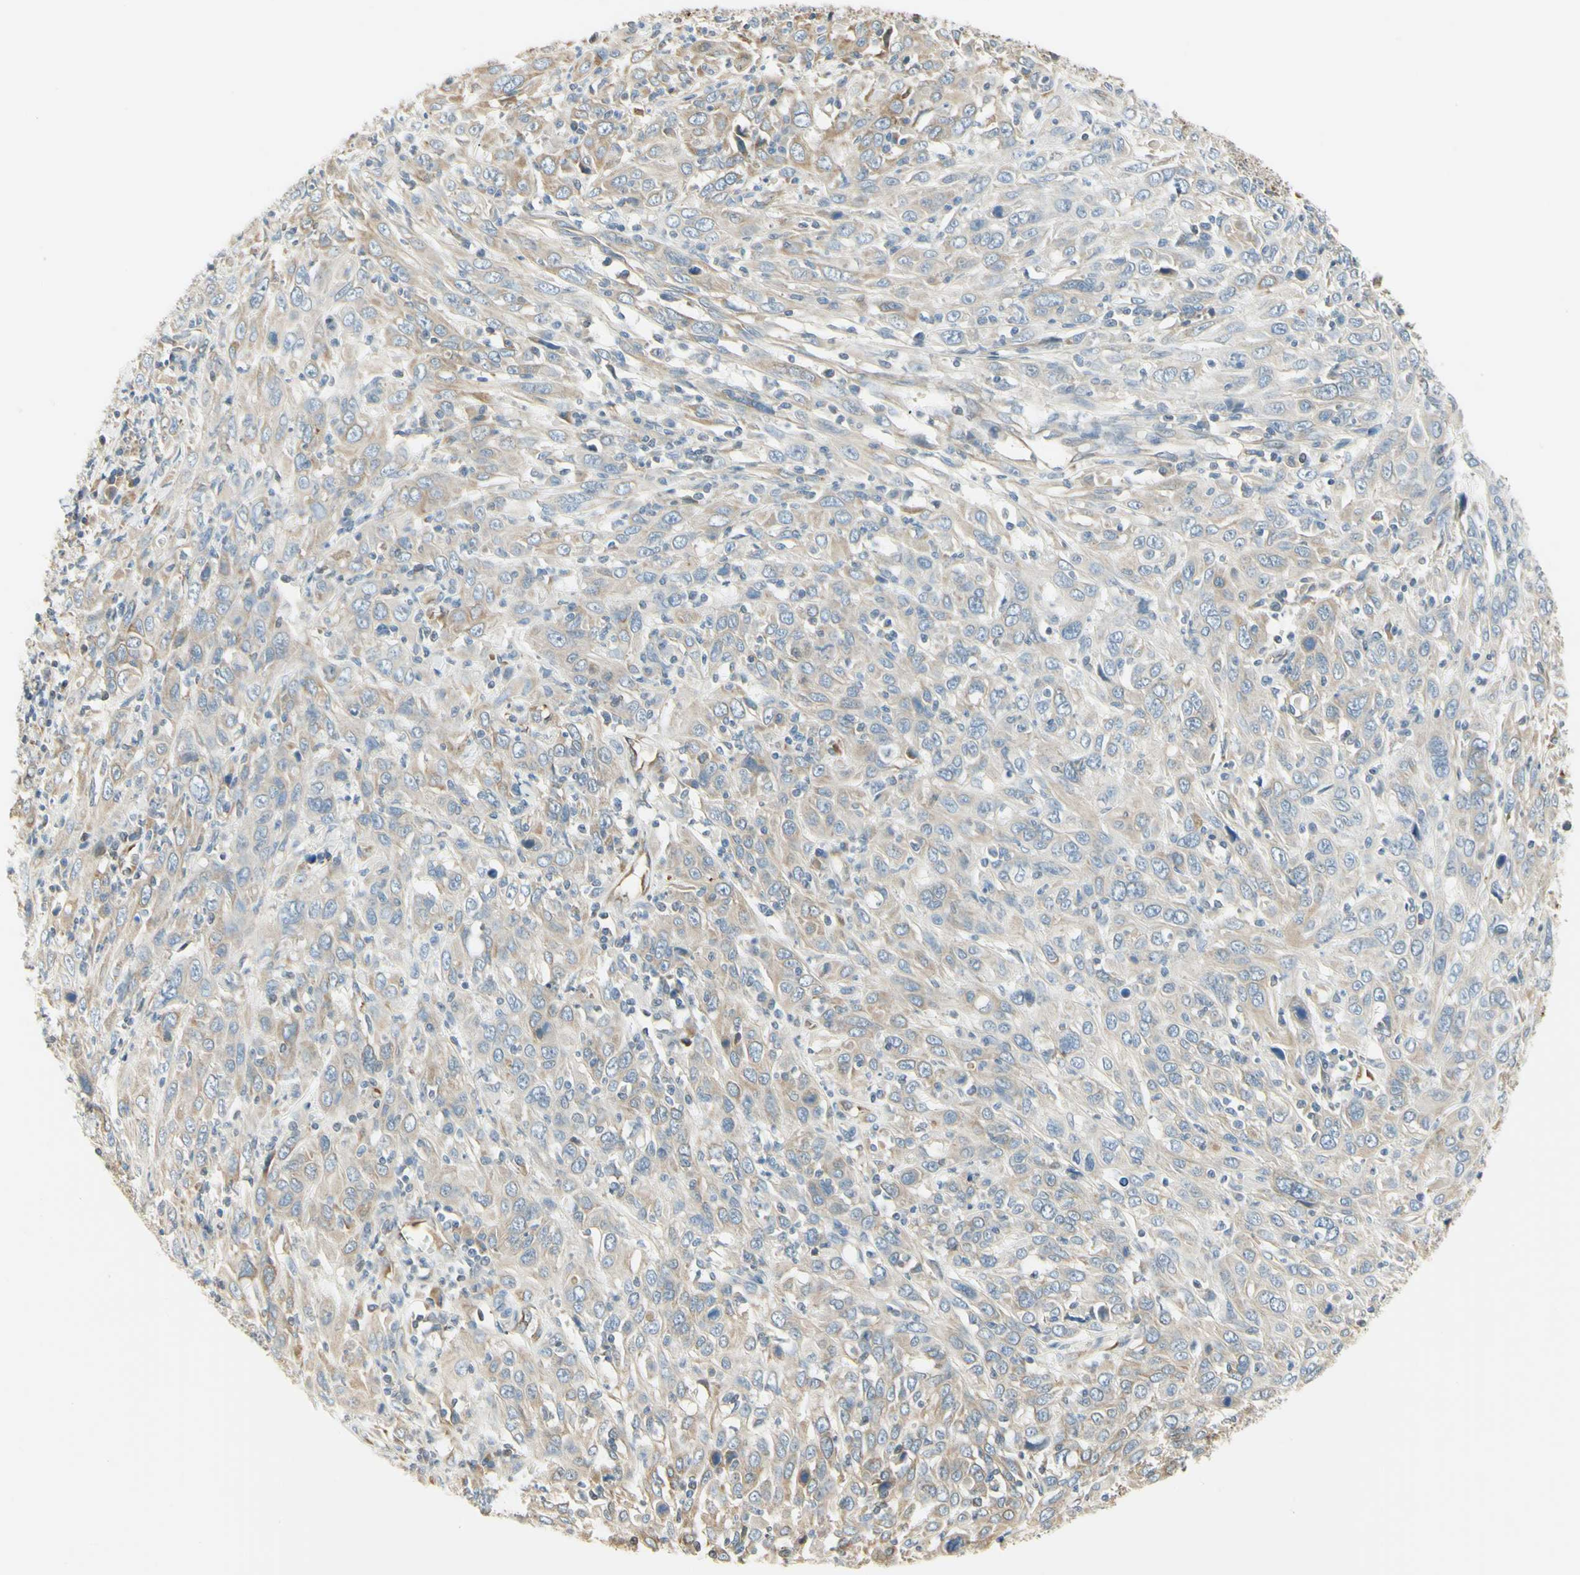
{"staining": {"intensity": "weak", "quantity": ">75%", "location": "cytoplasmic/membranous"}, "tissue": "cervical cancer", "cell_type": "Tumor cells", "image_type": "cancer", "snomed": [{"axis": "morphology", "description": "Squamous cell carcinoma, NOS"}, {"axis": "topography", "description": "Cervix"}], "caption": "The photomicrograph shows immunohistochemical staining of cervical cancer. There is weak cytoplasmic/membranous positivity is identified in about >75% of tumor cells.", "gene": "IGDCC4", "patient": {"sex": "female", "age": 46}}